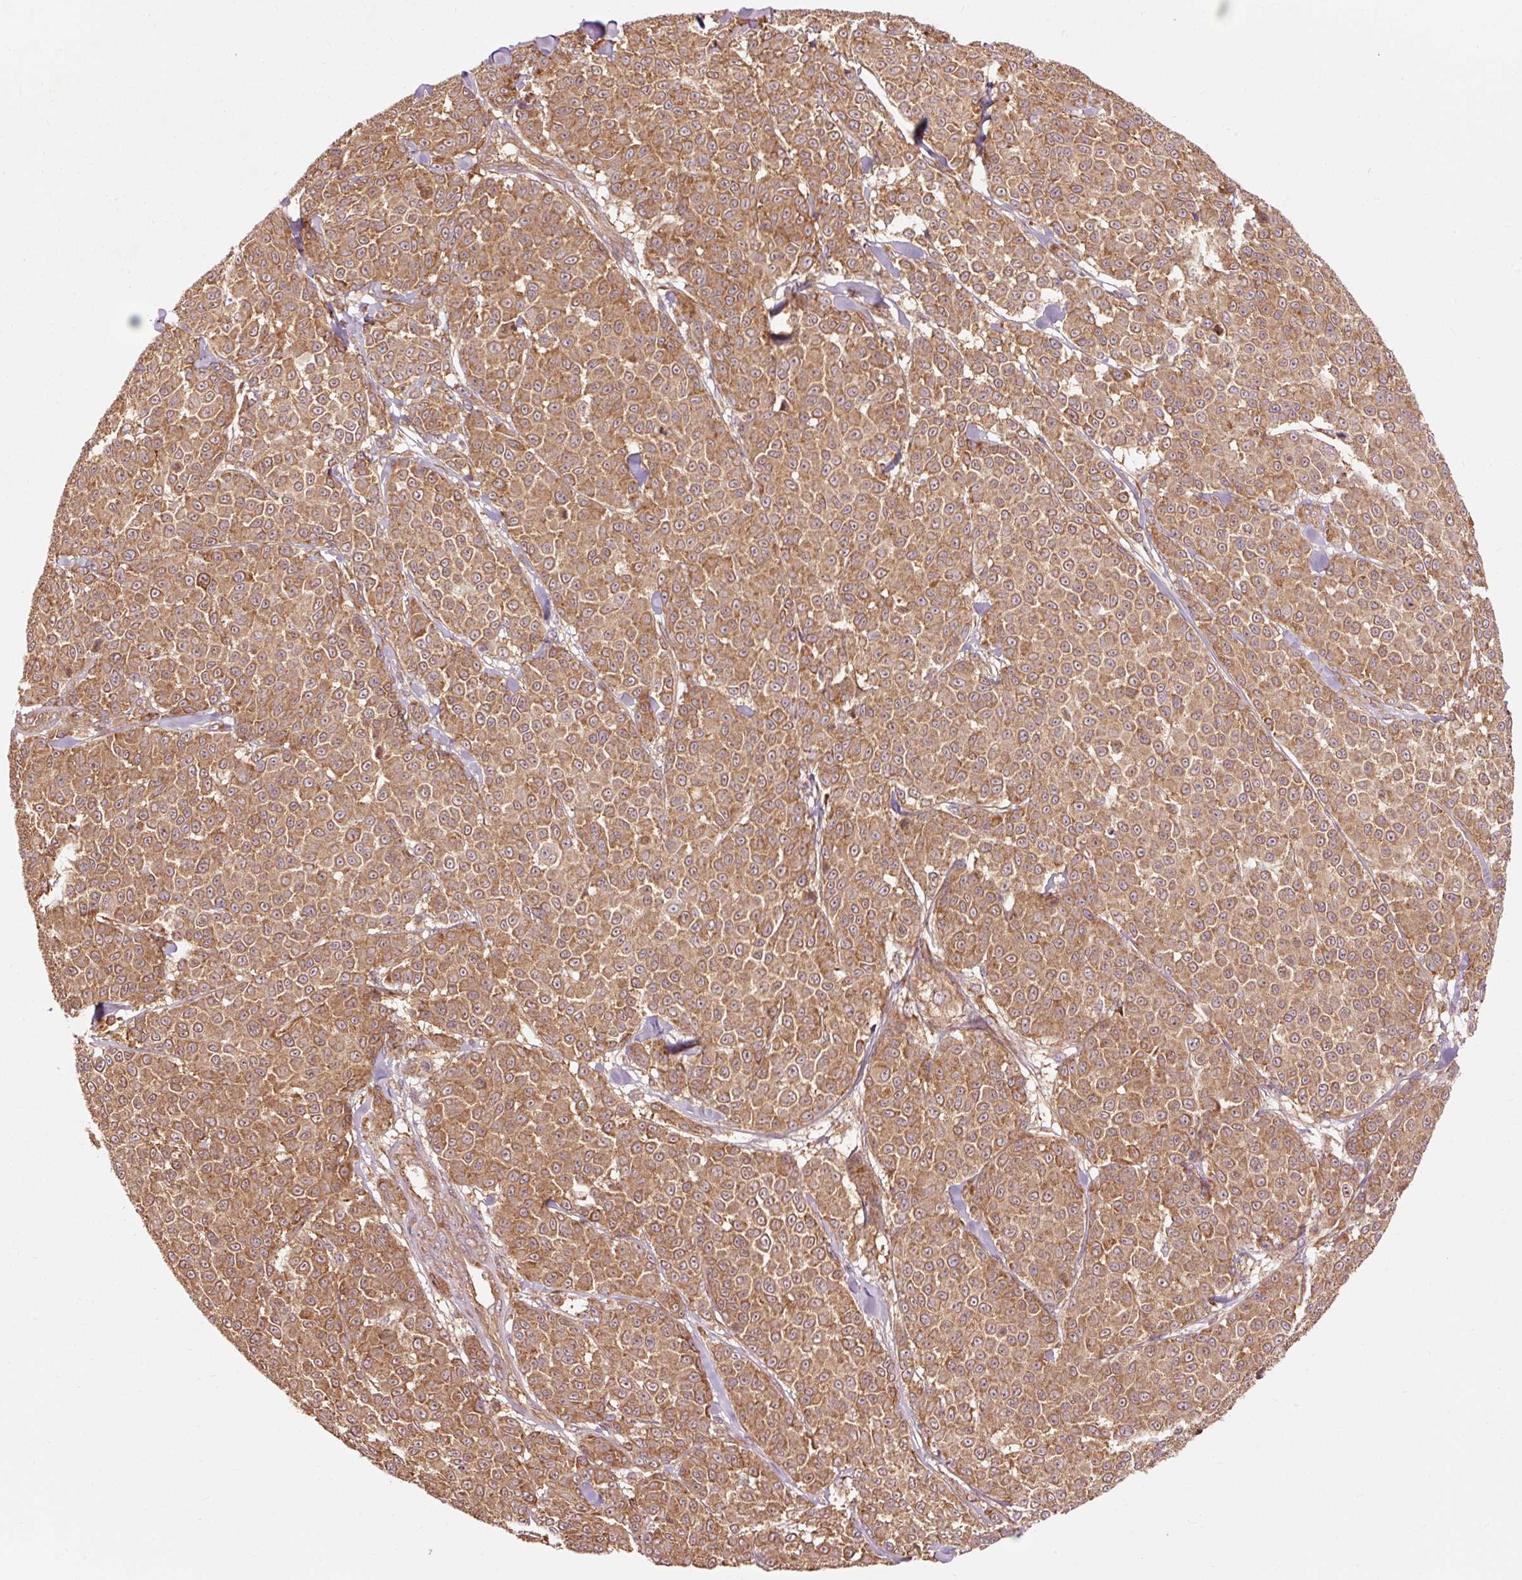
{"staining": {"intensity": "moderate", "quantity": ">75%", "location": "cytoplasmic/membranous"}, "tissue": "melanoma", "cell_type": "Tumor cells", "image_type": "cancer", "snomed": [{"axis": "morphology", "description": "Malignant melanoma, NOS"}, {"axis": "topography", "description": "Skin"}], "caption": "Malignant melanoma stained with a protein marker reveals moderate staining in tumor cells.", "gene": "PDAP1", "patient": {"sex": "male", "age": 46}}